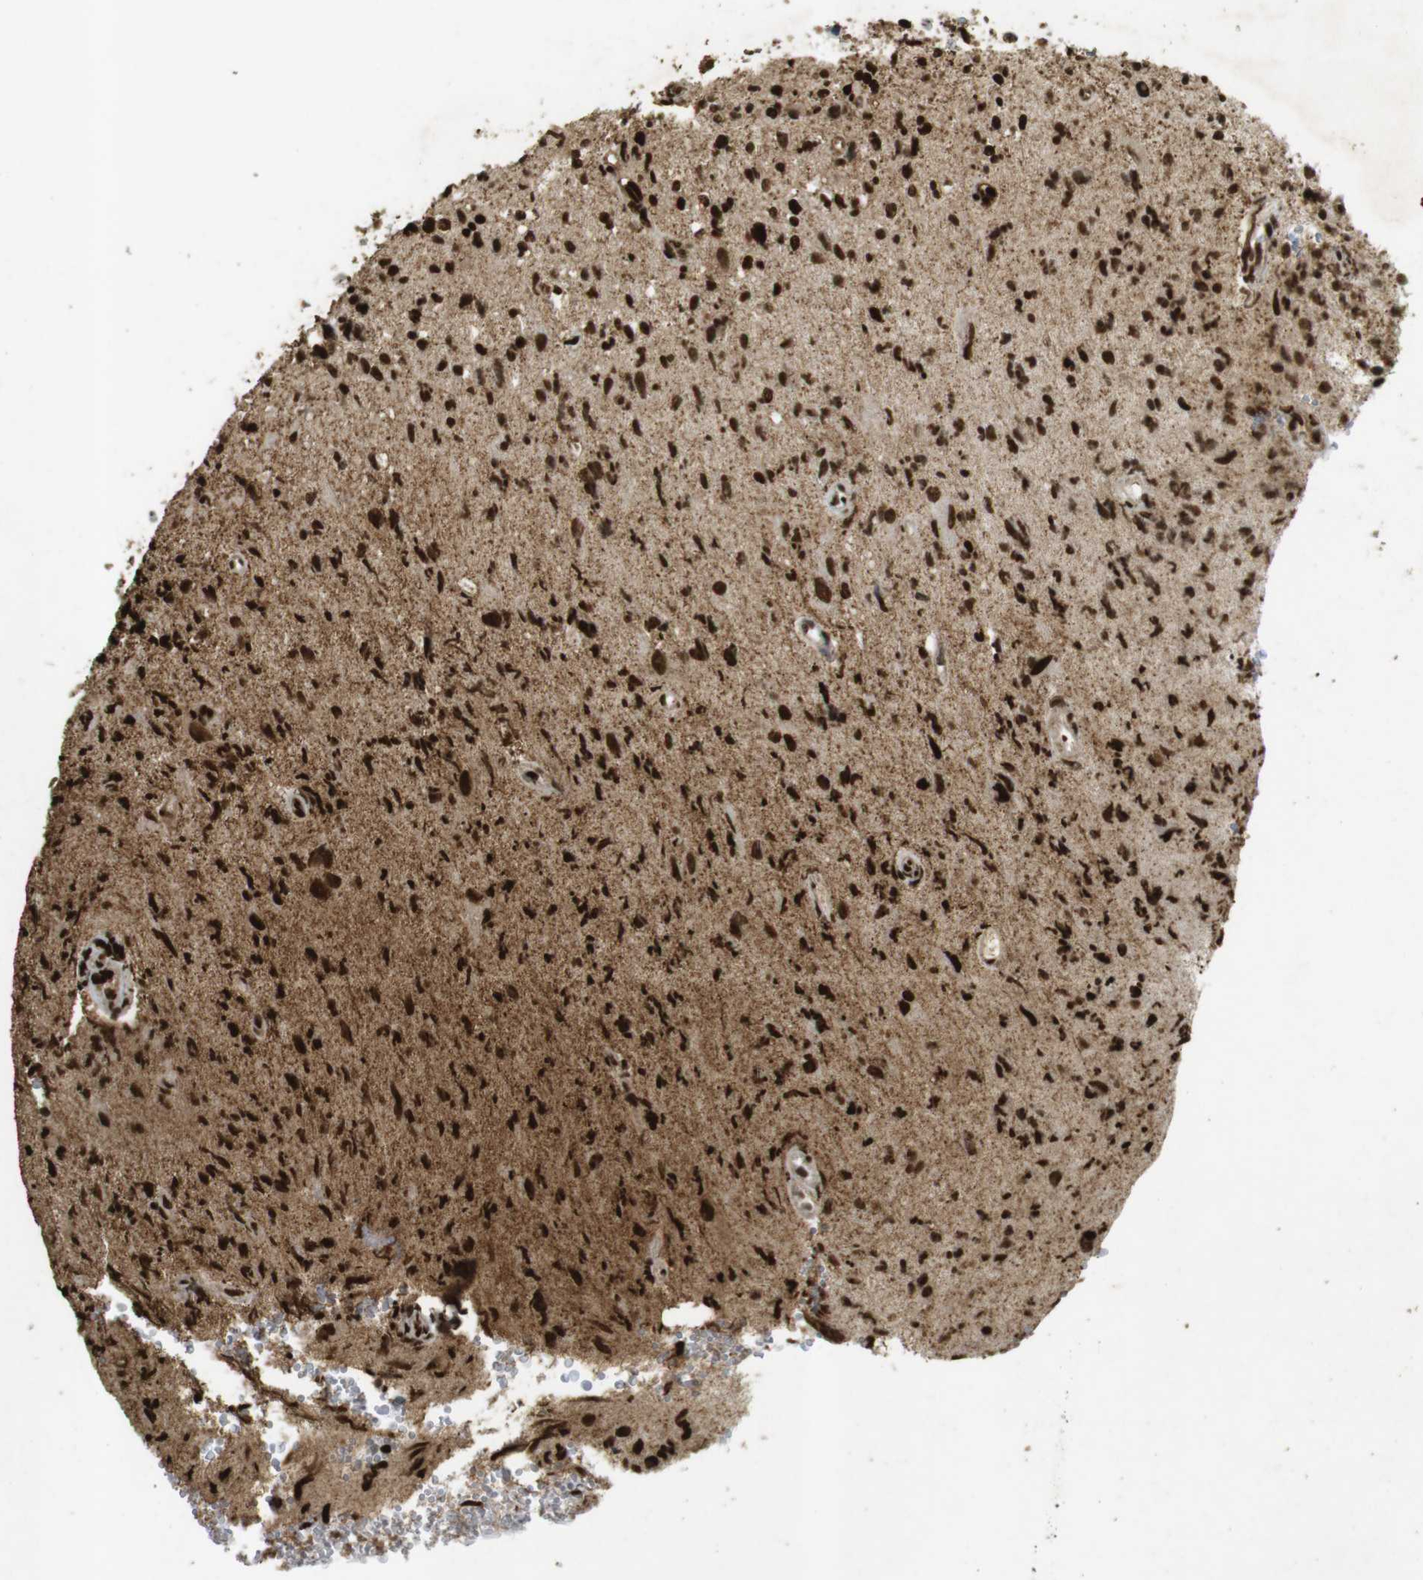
{"staining": {"intensity": "strong", "quantity": ">75%", "location": "cytoplasmic/membranous,nuclear"}, "tissue": "glioma", "cell_type": "Tumor cells", "image_type": "cancer", "snomed": [{"axis": "morphology", "description": "Glioma, malignant, High grade"}, {"axis": "topography", "description": "Brain"}], "caption": "Protein expression analysis of human high-grade glioma (malignant) reveals strong cytoplasmic/membranous and nuclear staining in approximately >75% of tumor cells.", "gene": "GATA4", "patient": {"sex": "male", "age": 48}}